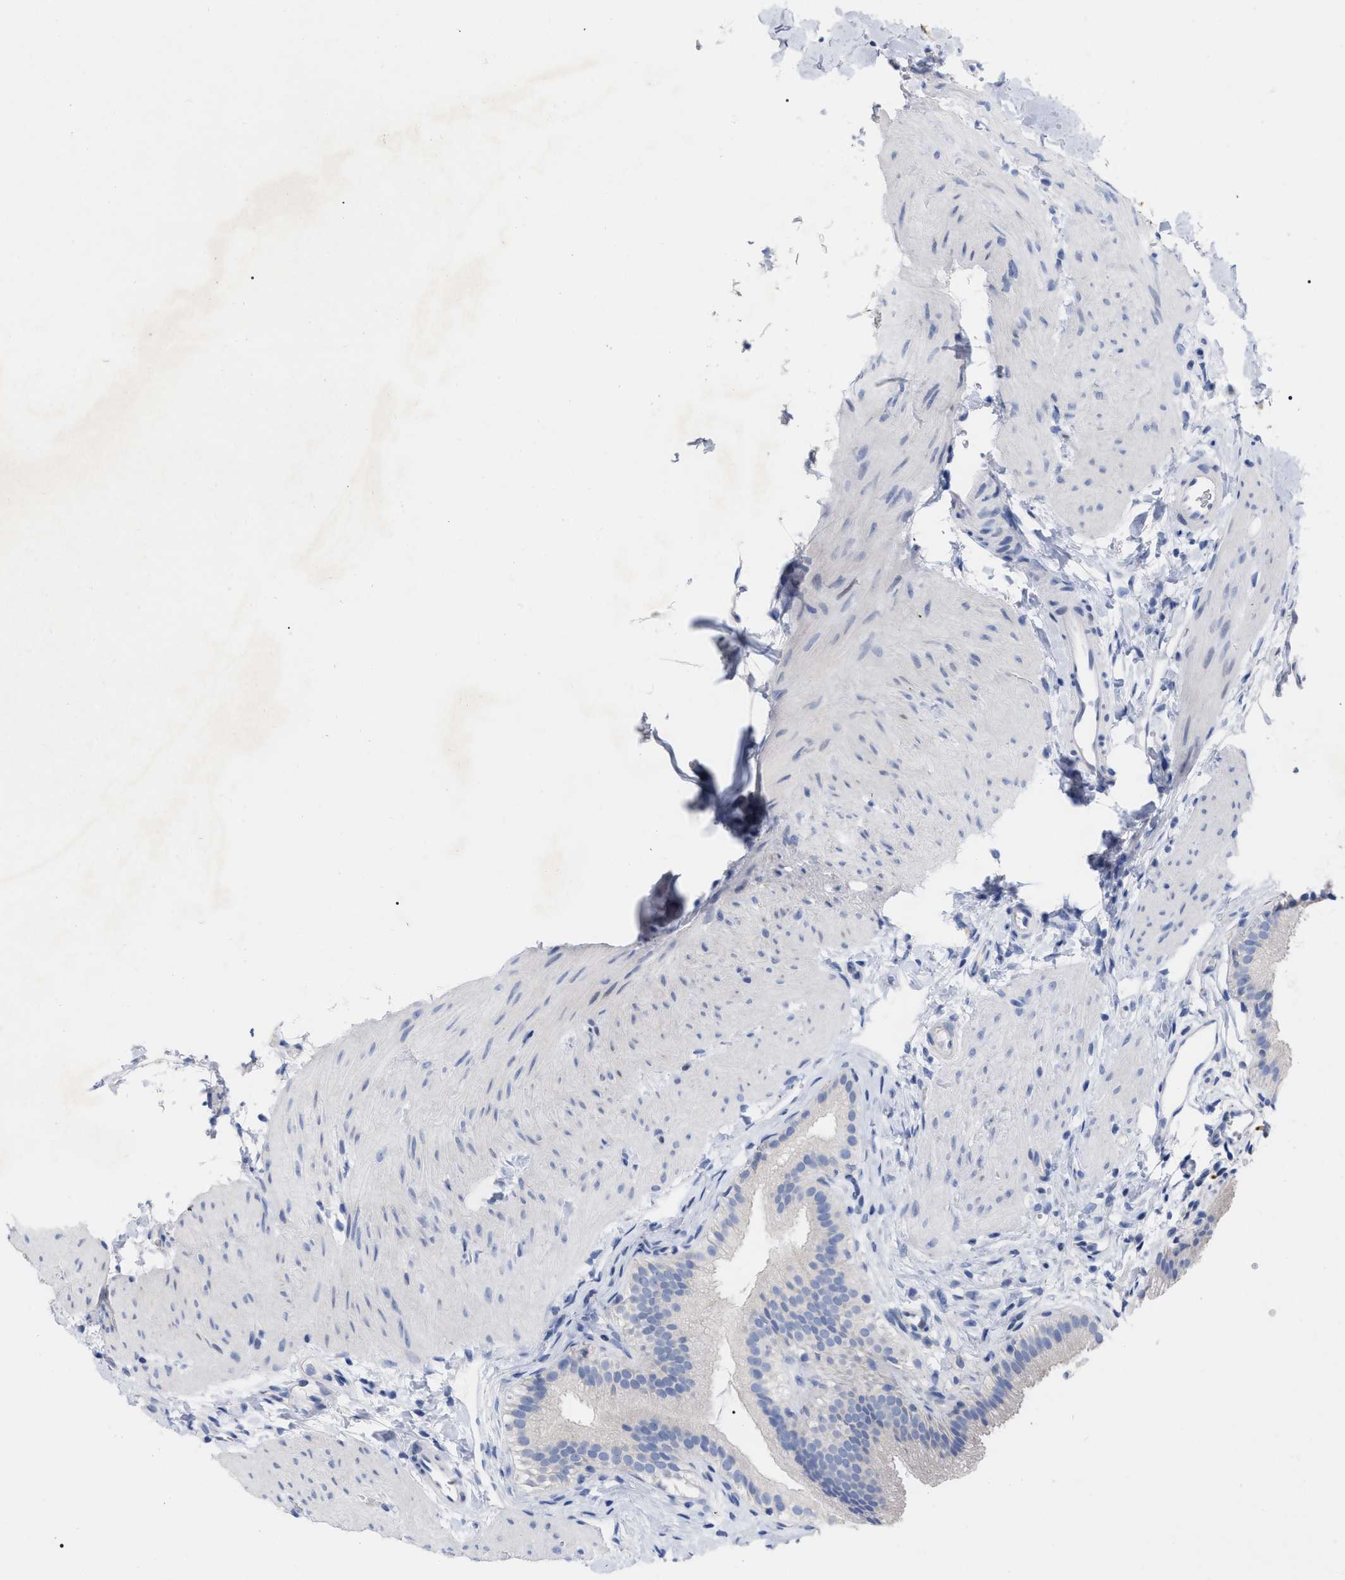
{"staining": {"intensity": "negative", "quantity": "none", "location": "none"}, "tissue": "gallbladder", "cell_type": "Glandular cells", "image_type": "normal", "snomed": [{"axis": "morphology", "description": "Normal tissue, NOS"}, {"axis": "topography", "description": "Gallbladder"}], "caption": "Immunohistochemistry (IHC) of unremarkable human gallbladder exhibits no positivity in glandular cells. (DAB immunohistochemistry with hematoxylin counter stain).", "gene": "HAPLN1", "patient": {"sex": "female", "age": 26}}